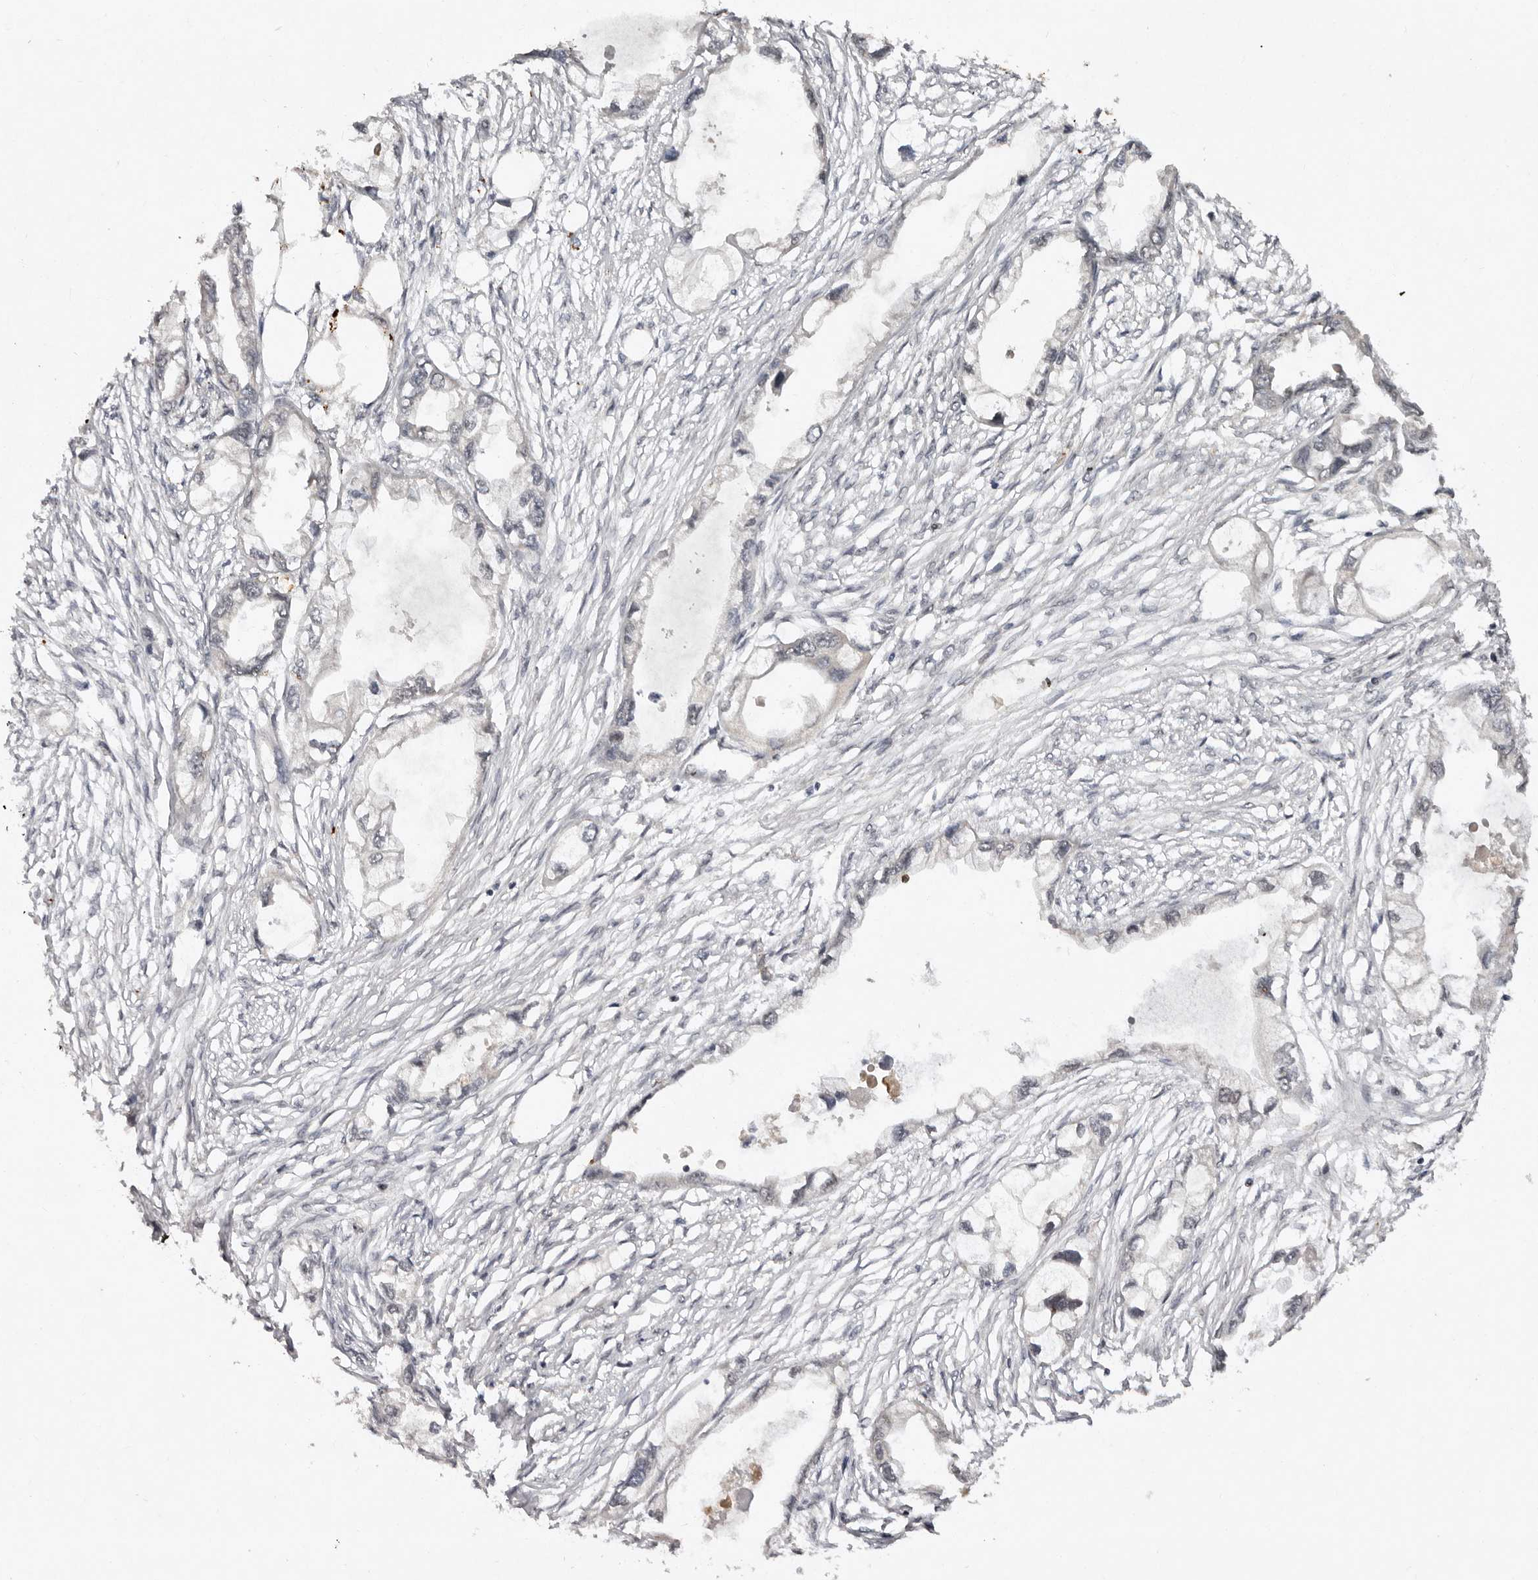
{"staining": {"intensity": "negative", "quantity": "none", "location": "none"}, "tissue": "endometrial cancer", "cell_type": "Tumor cells", "image_type": "cancer", "snomed": [{"axis": "morphology", "description": "Adenocarcinoma, NOS"}, {"axis": "morphology", "description": "Adenocarcinoma, metastatic, NOS"}, {"axis": "topography", "description": "Adipose tissue"}, {"axis": "topography", "description": "Endometrium"}], "caption": "This is a image of IHC staining of adenocarcinoma (endometrial), which shows no staining in tumor cells.", "gene": "ABL1", "patient": {"sex": "female", "age": 67}}